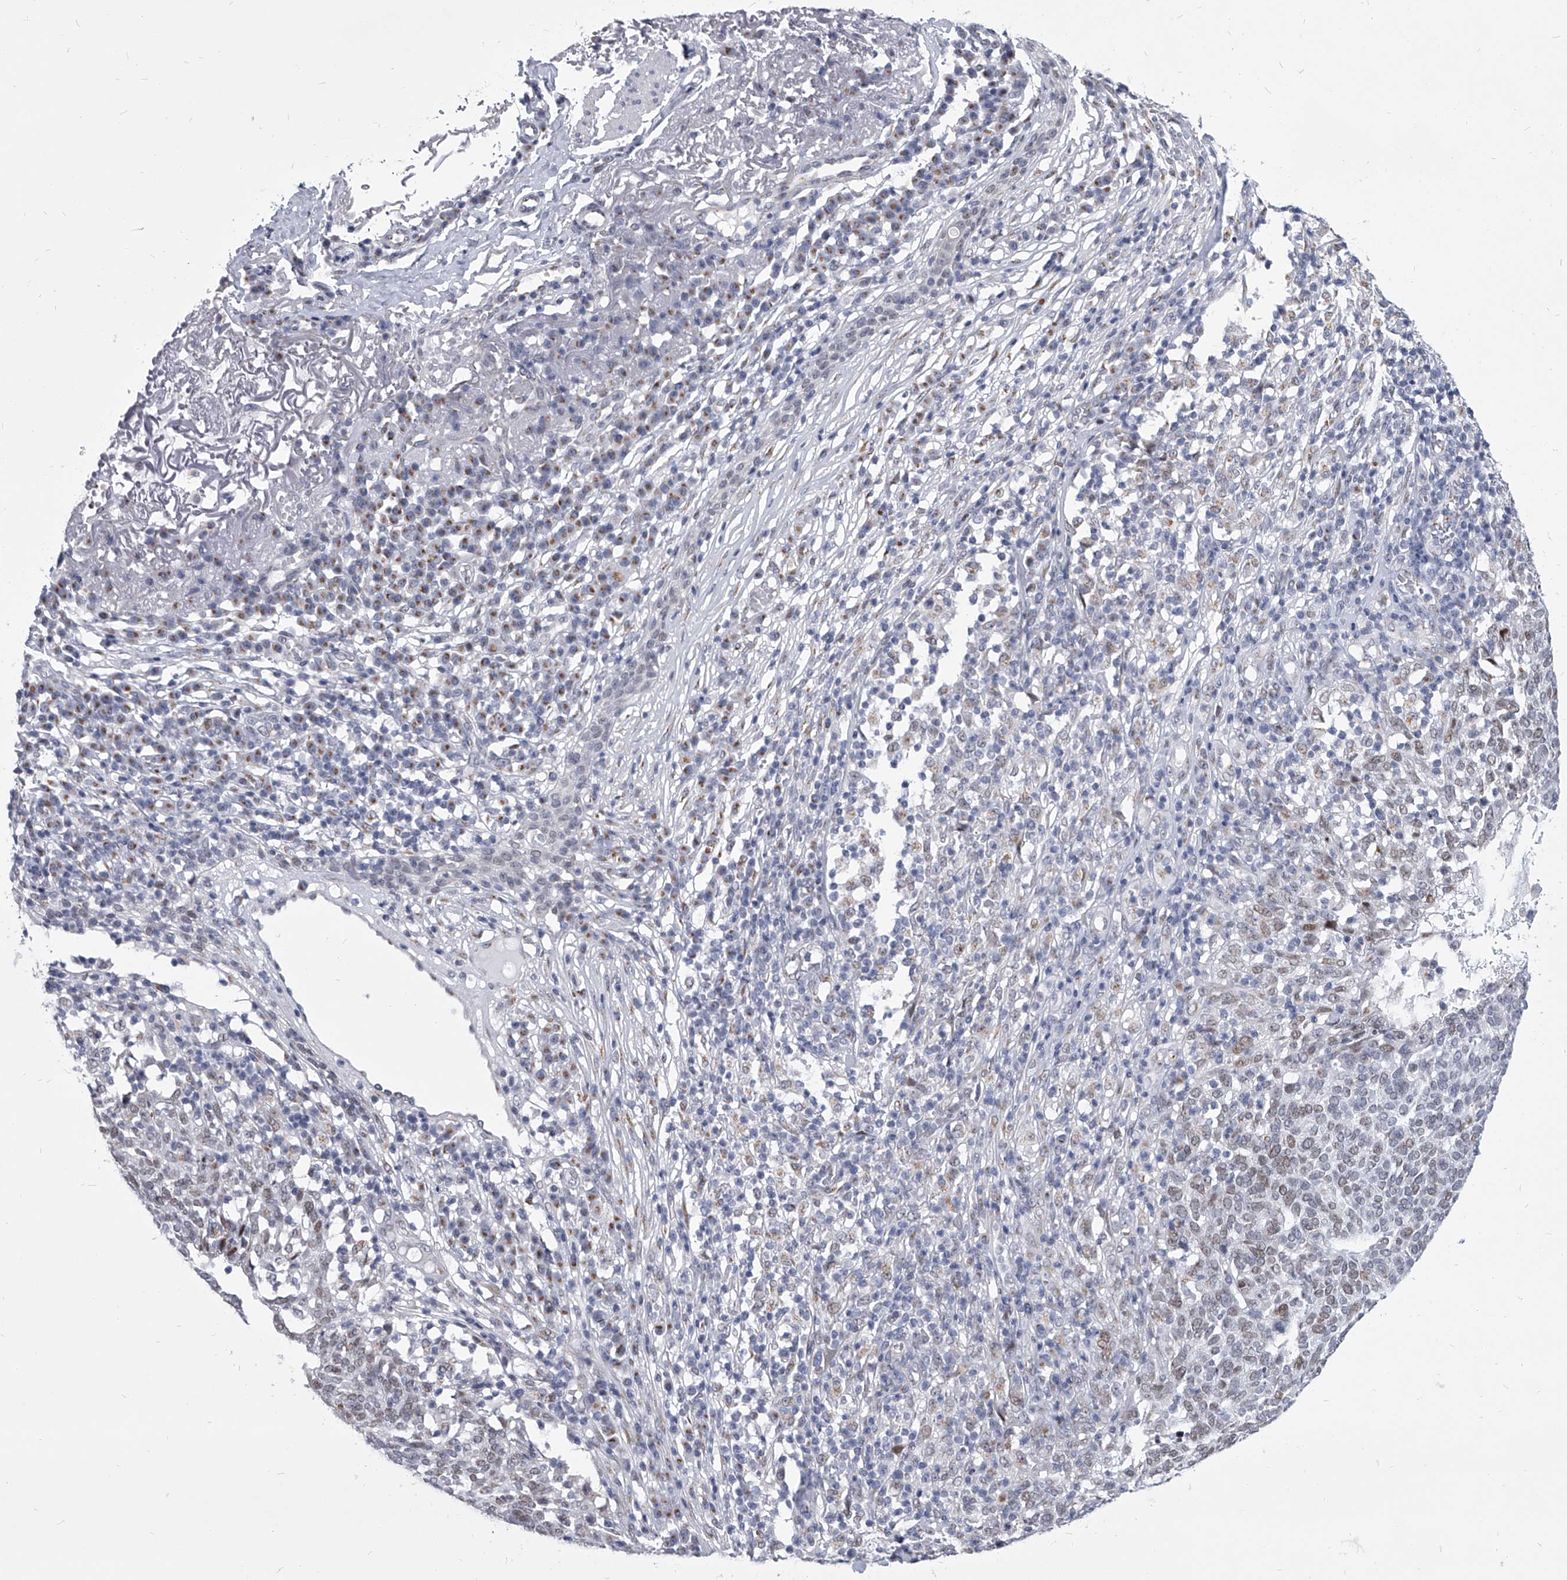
{"staining": {"intensity": "moderate", "quantity": "25%-75%", "location": "nuclear"}, "tissue": "skin cancer", "cell_type": "Tumor cells", "image_type": "cancer", "snomed": [{"axis": "morphology", "description": "Squamous cell carcinoma, NOS"}, {"axis": "topography", "description": "Skin"}], "caption": "A brown stain highlights moderate nuclear staining of a protein in skin cancer tumor cells. Nuclei are stained in blue.", "gene": "EVA1C", "patient": {"sex": "female", "age": 90}}